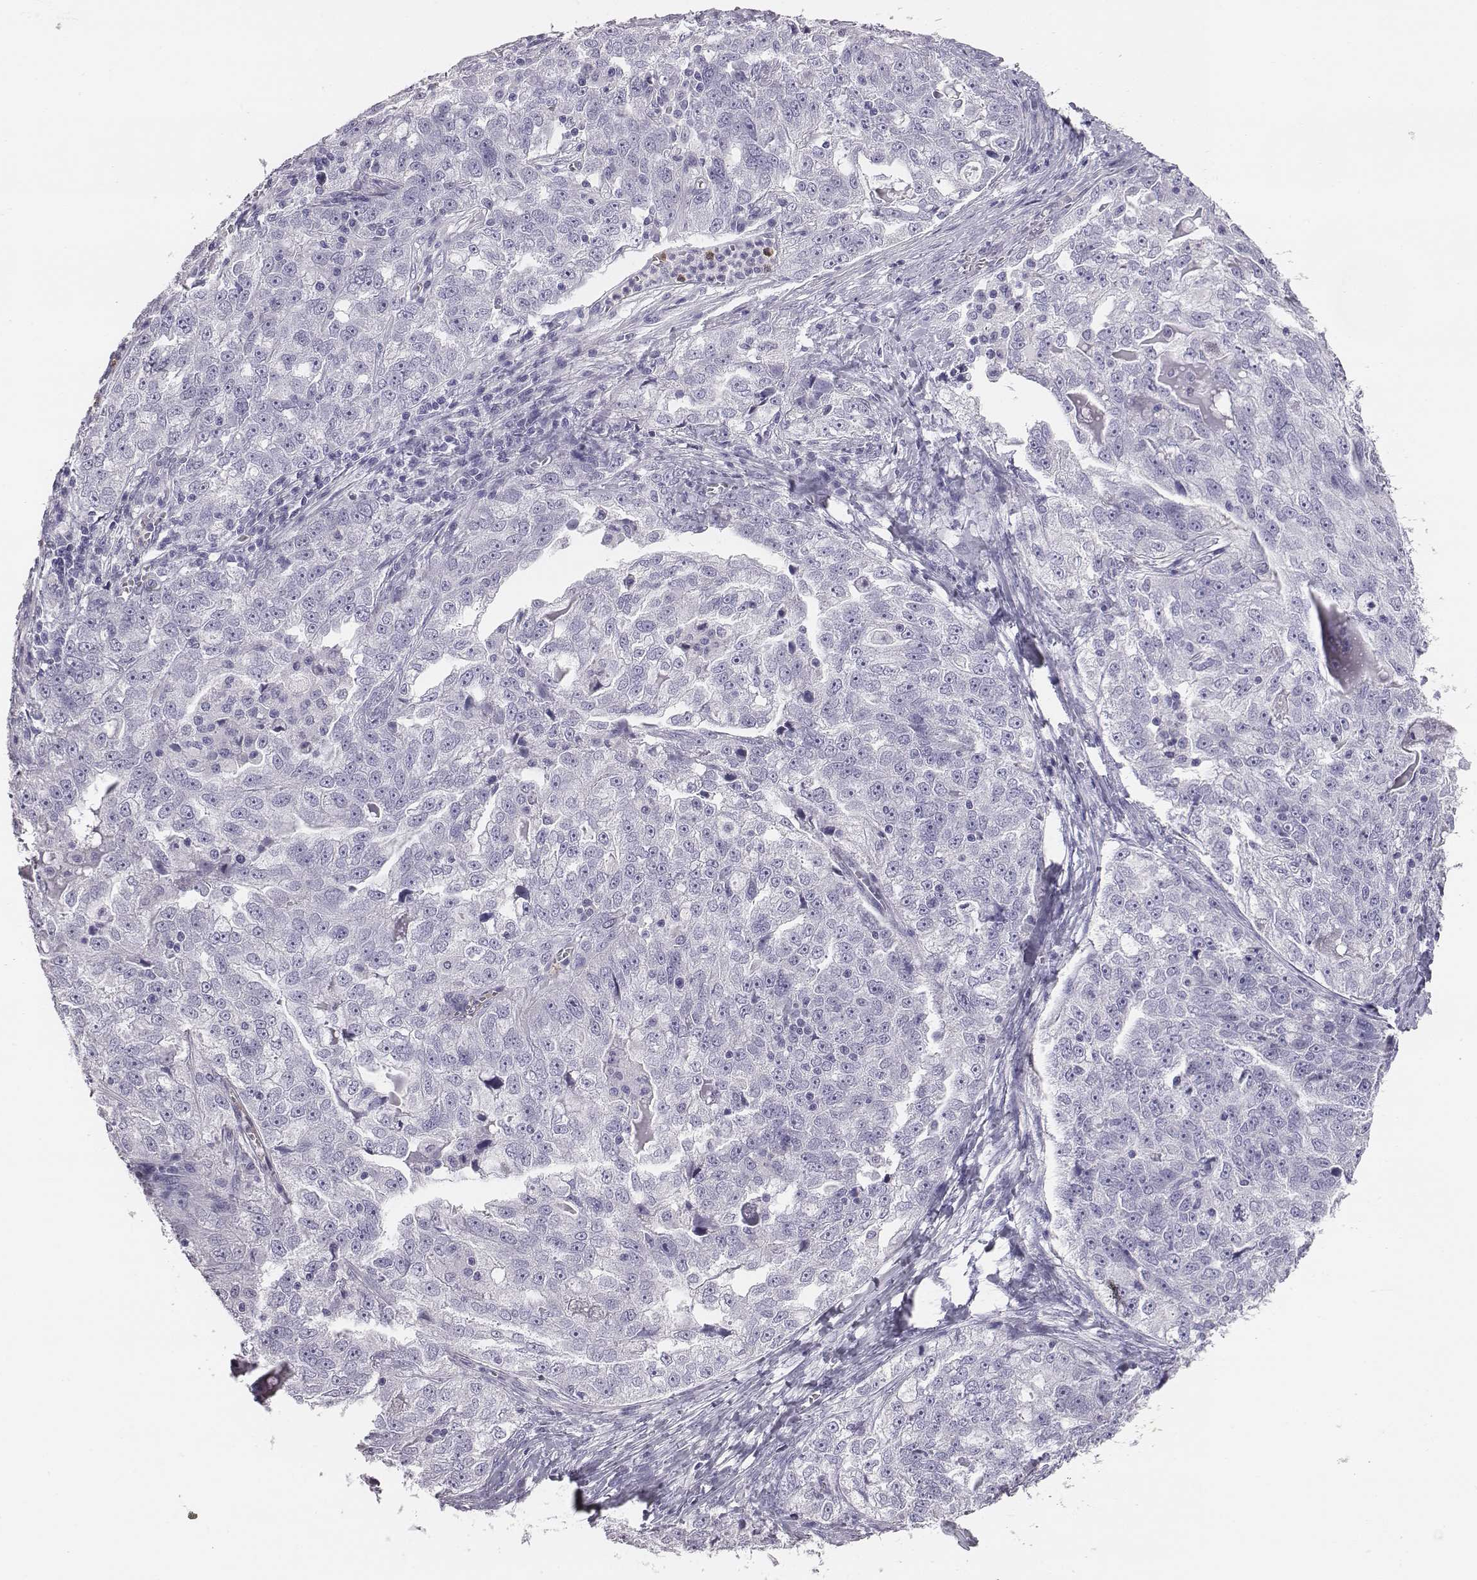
{"staining": {"intensity": "negative", "quantity": "none", "location": "none"}, "tissue": "ovarian cancer", "cell_type": "Tumor cells", "image_type": "cancer", "snomed": [{"axis": "morphology", "description": "Cystadenocarcinoma, serous, NOS"}, {"axis": "topography", "description": "Ovary"}], "caption": "There is no significant positivity in tumor cells of ovarian cancer.", "gene": "ACOD1", "patient": {"sex": "female", "age": 51}}